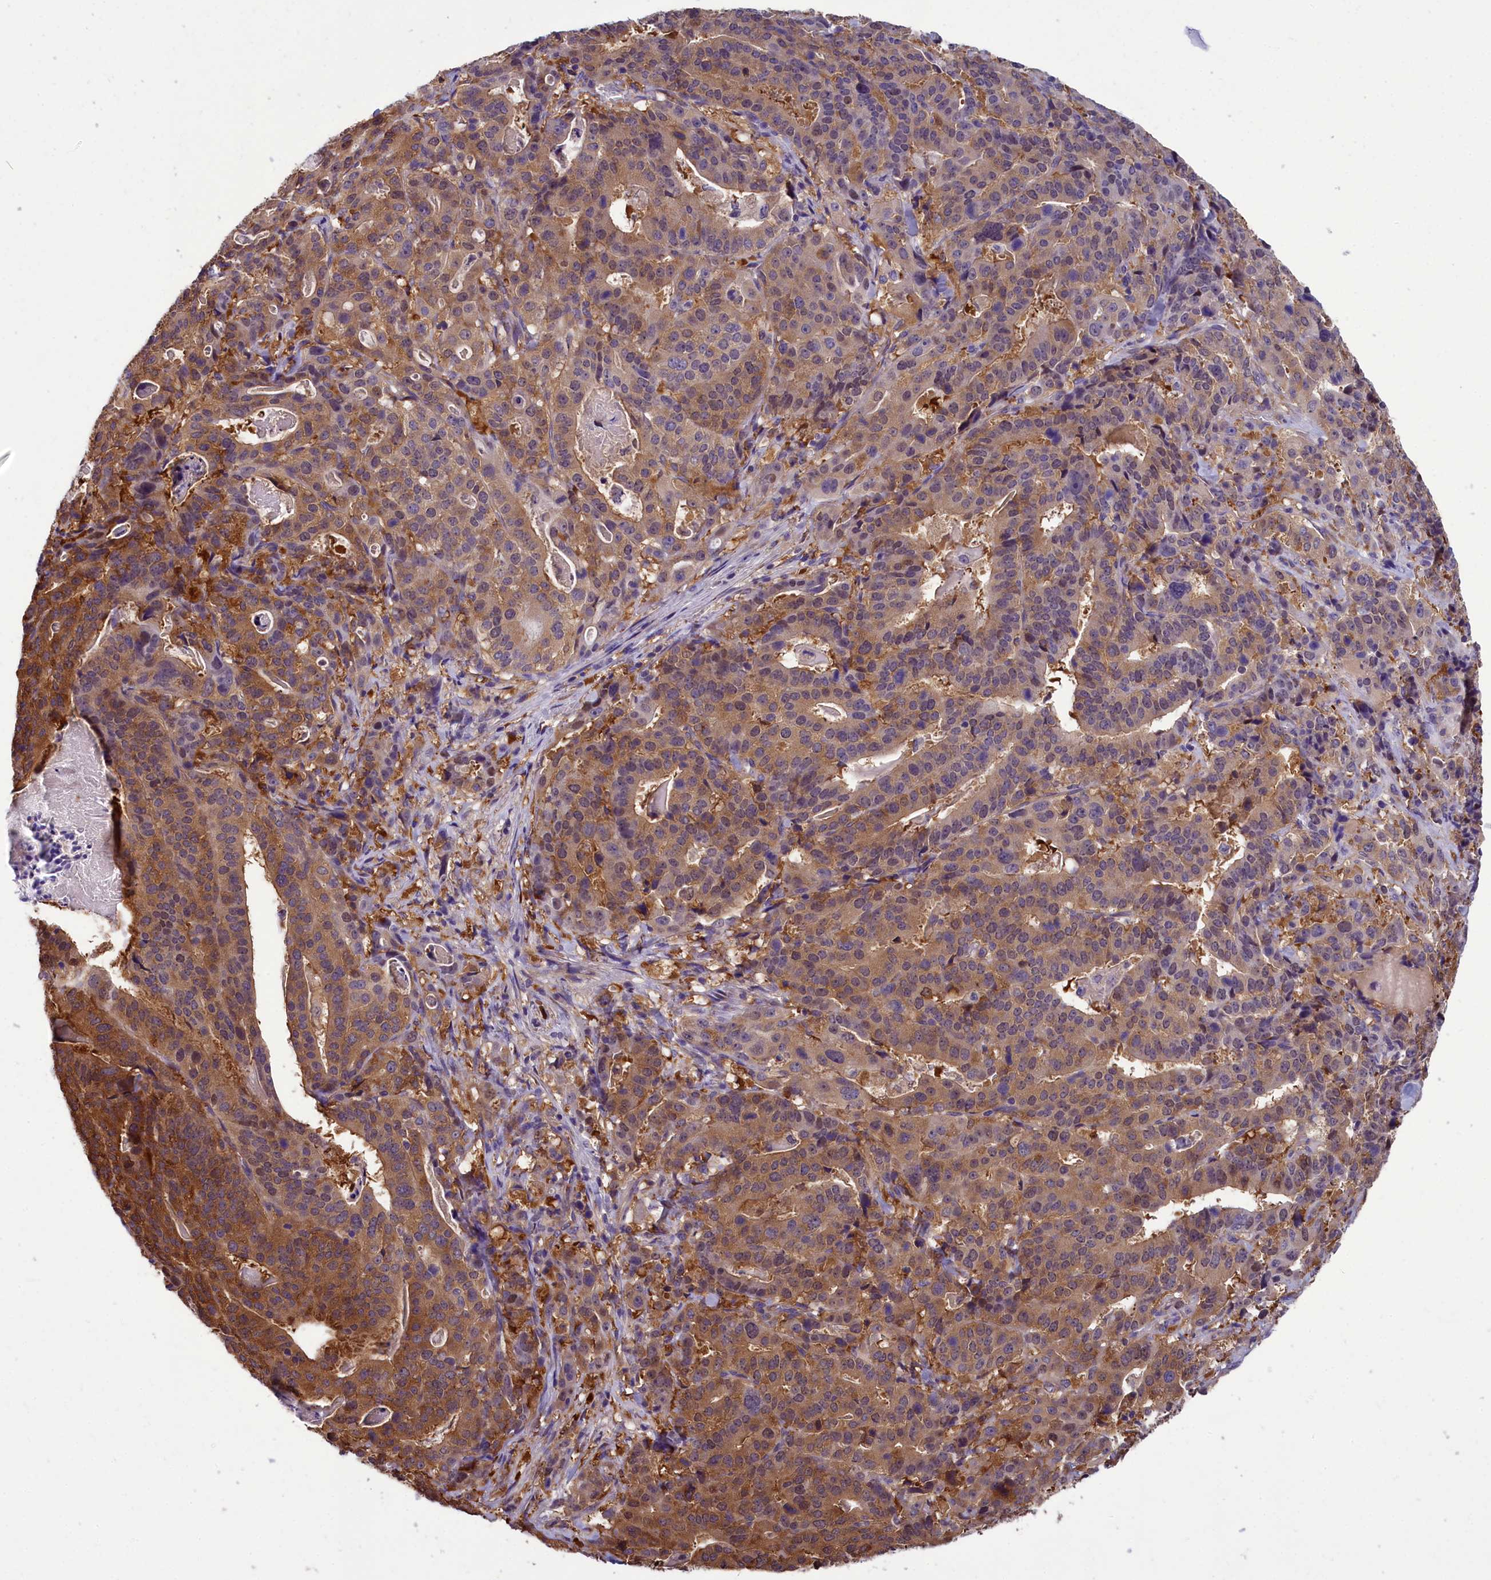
{"staining": {"intensity": "moderate", "quantity": ">75%", "location": "cytoplasmic/membranous"}, "tissue": "stomach cancer", "cell_type": "Tumor cells", "image_type": "cancer", "snomed": [{"axis": "morphology", "description": "Adenocarcinoma, NOS"}, {"axis": "topography", "description": "Stomach"}], "caption": "A histopathology image showing moderate cytoplasmic/membranous positivity in about >75% of tumor cells in adenocarcinoma (stomach), as visualized by brown immunohistochemical staining.", "gene": "ABCC8", "patient": {"sex": "male", "age": 48}}